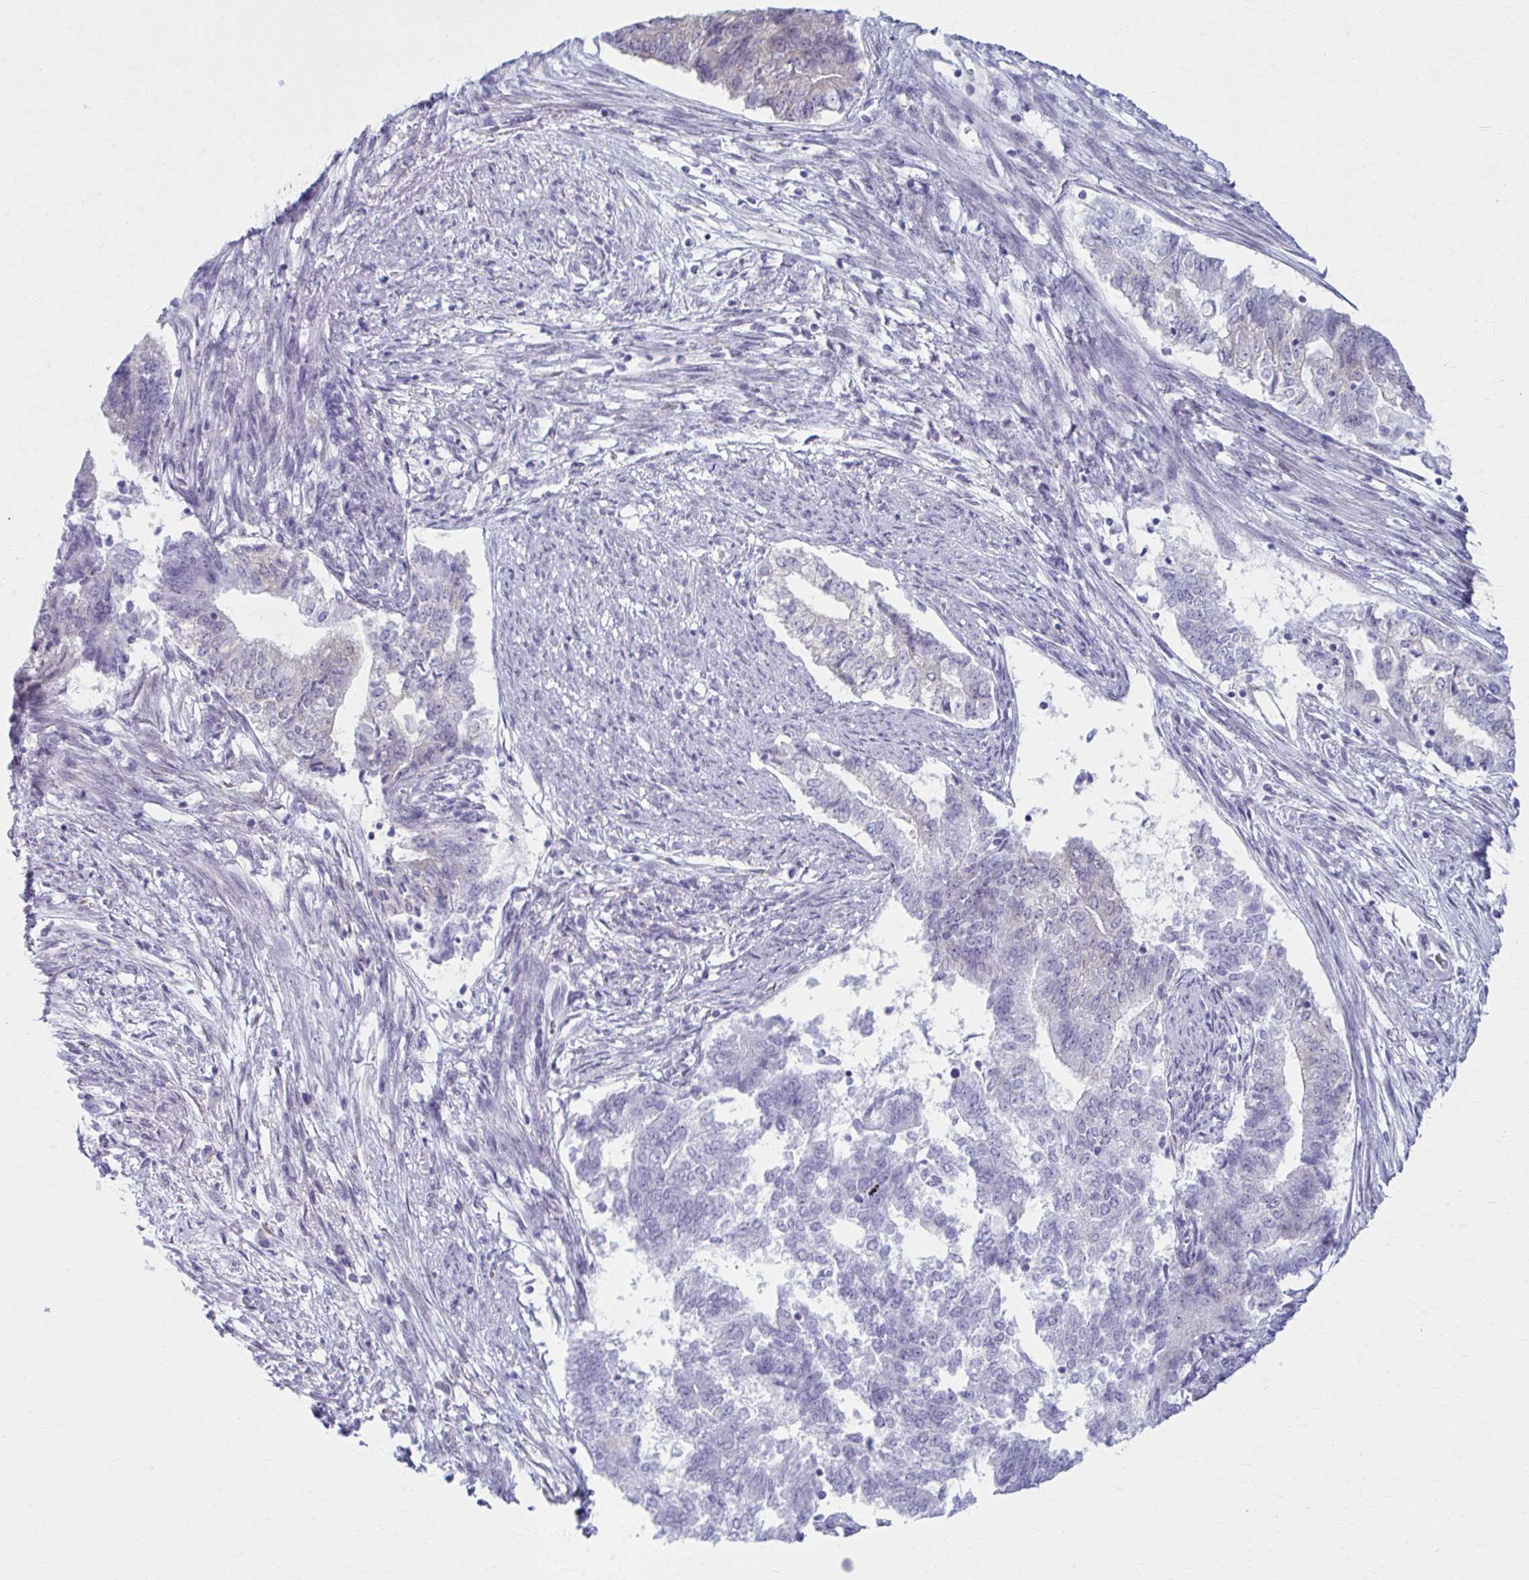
{"staining": {"intensity": "negative", "quantity": "none", "location": "none"}, "tissue": "endometrial cancer", "cell_type": "Tumor cells", "image_type": "cancer", "snomed": [{"axis": "morphology", "description": "Adenocarcinoma, NOS"}, {"axis": "topography", "description": "Endometrium"}], "caption": "Endometrial cancer stained for a protein using immunohistochemistry displays no staining tumor cells.", "gene": "PRKRA", "patient": {"sex": "female", "age": 65}}